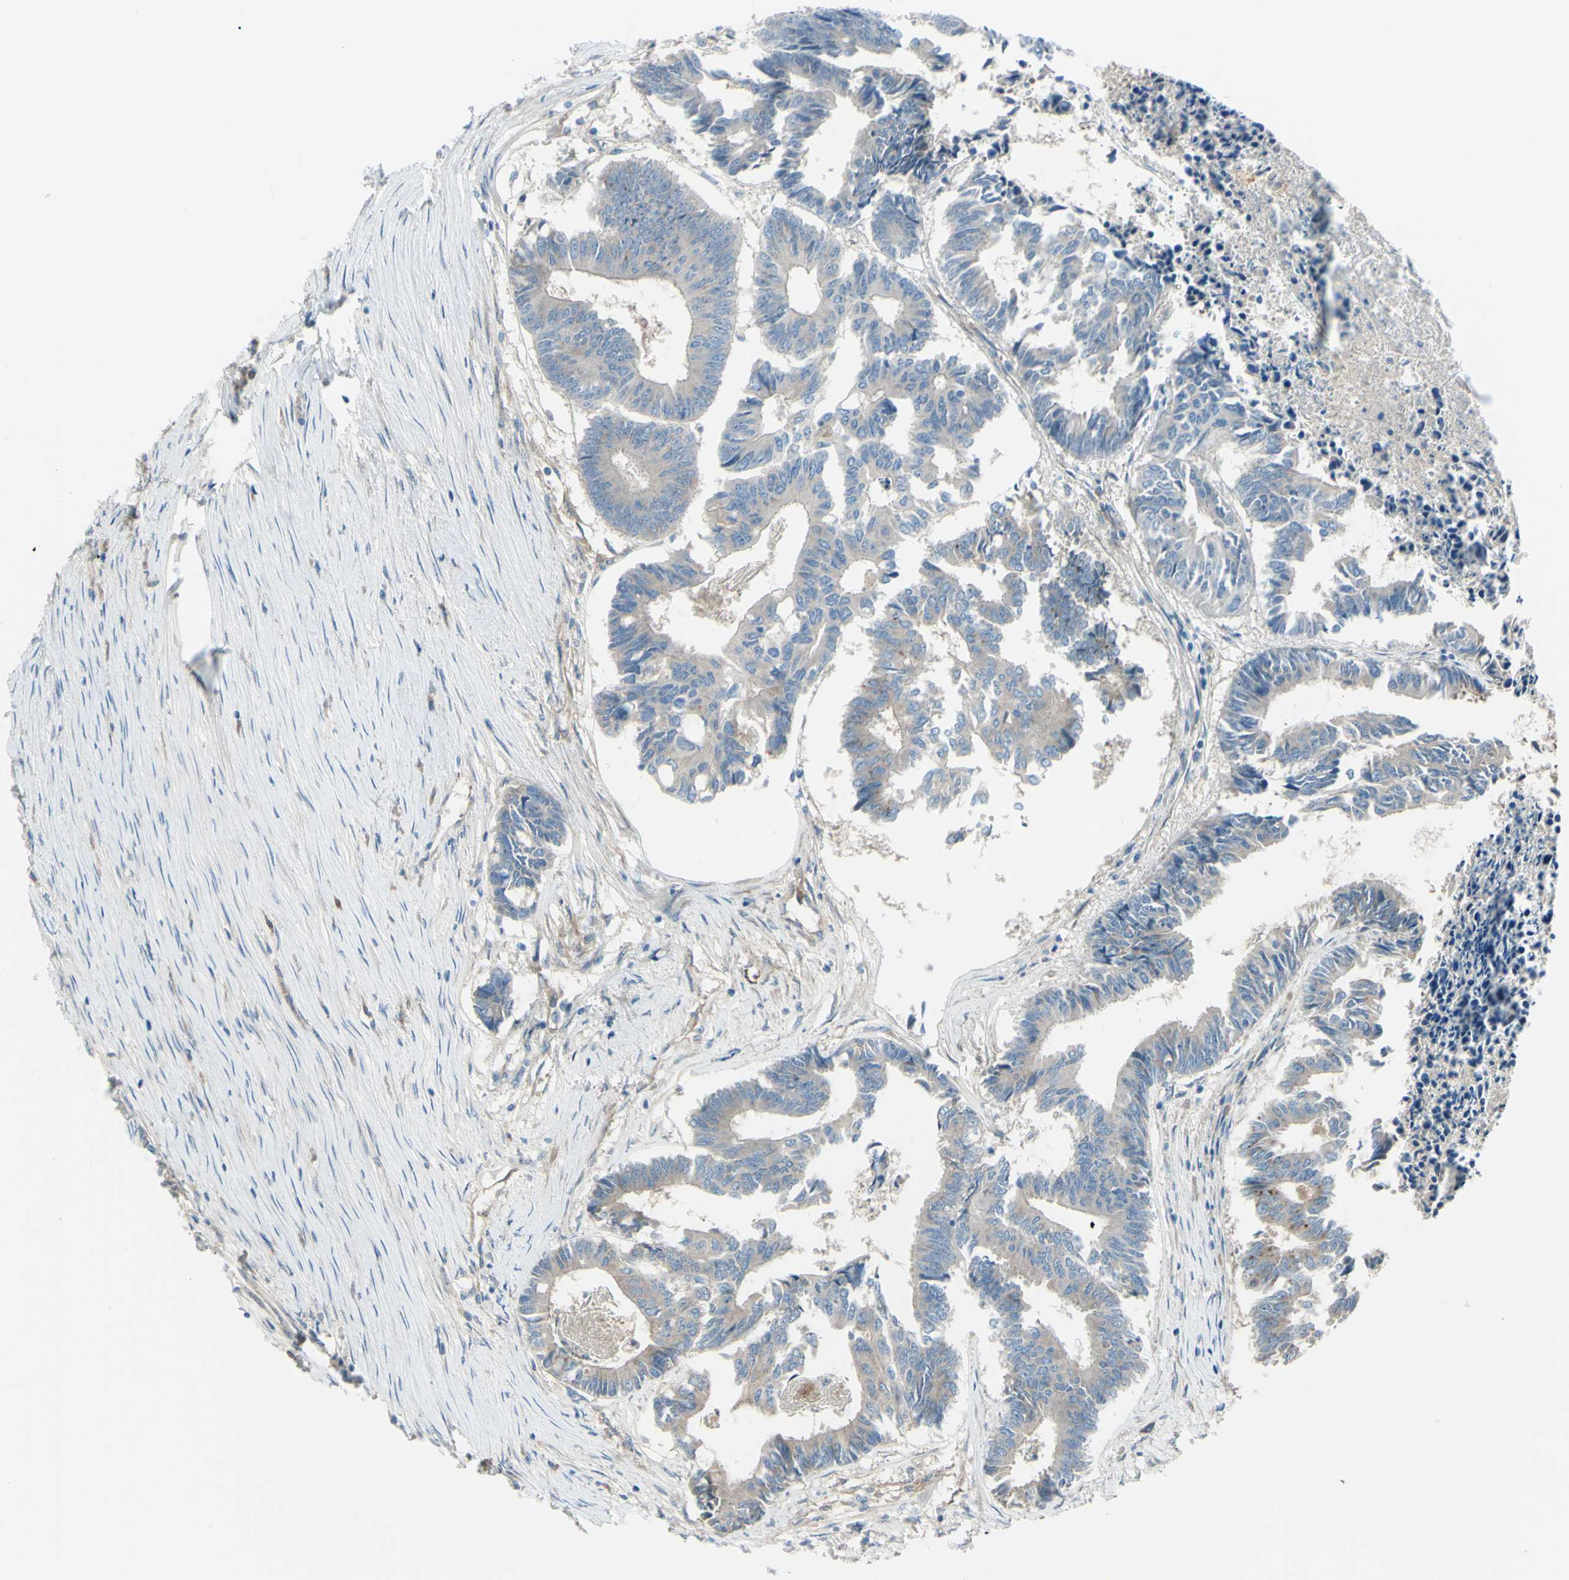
{"staining": {"intensity": "weak", "quantity": "25%-75%", "location": "cytoplasmic/membranous"}, "tissue": "colorectal cancer", "cell_type": "Tumor cells", "image_type": "cancer", "snomed": [{"axis": "morphology", "description": "Adenocarcinoma, NOS"}, {"axis": "topography", "description": "Rectum"}], "caption": "A high-resolution photomicrograph shows immunohistochemistry (IHC) staining of colorectal cancer (adenocarcinoma), which shows weak cytoplasmic/membranous positivity in about 25%-75% of tumor cells. (Brightfield microscopy of DAB IHC at high magnification).", "gene": "PCDHGA2", "patient": {"sex": "male", "age": 63}}